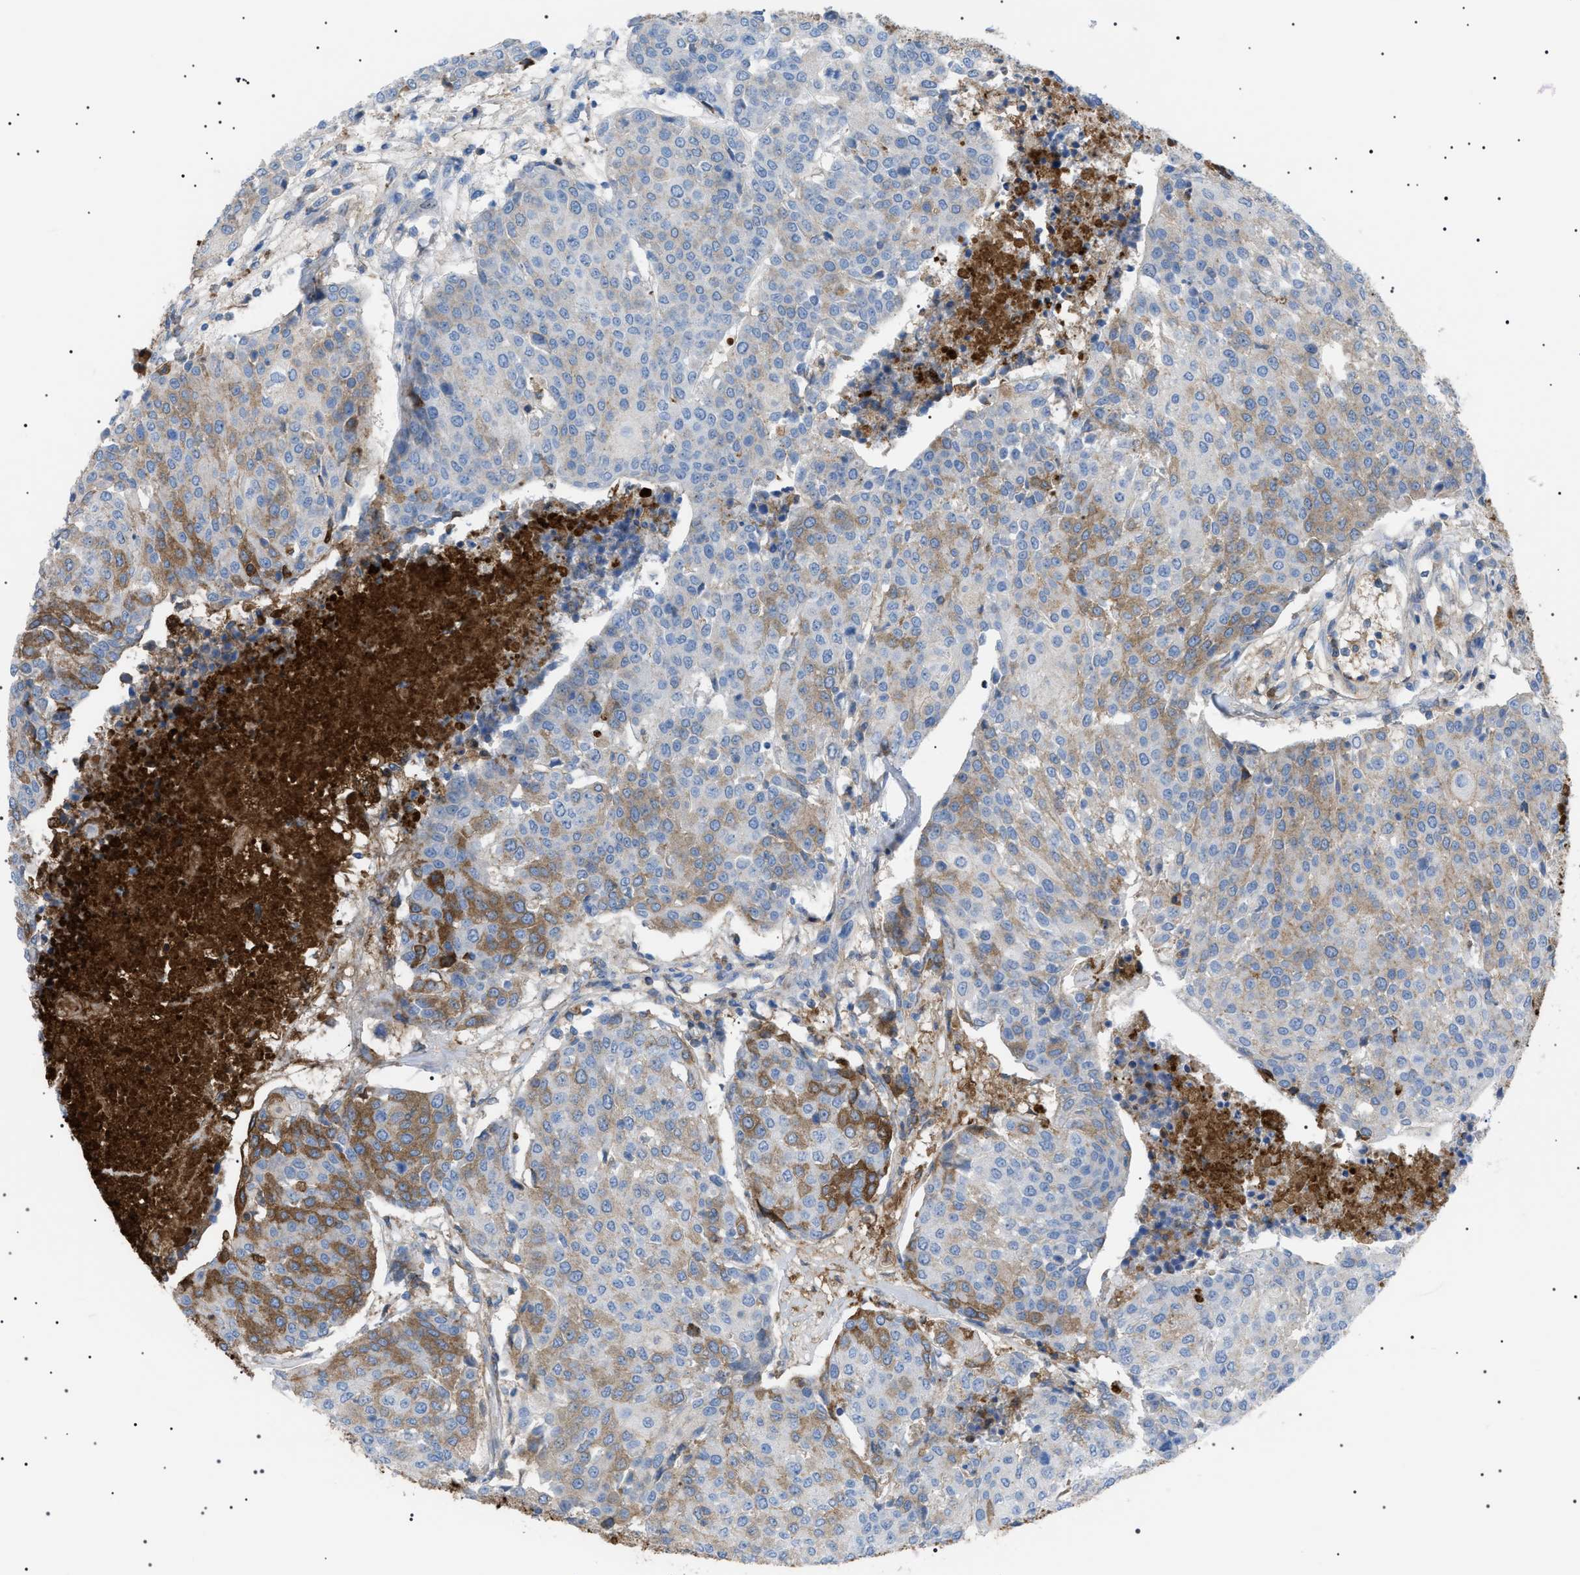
{"staining": {"intensity": "moderate", "quantity": "25%-75%", "location": "cytoplasmic/membranous"}, "tissue": "urothelial cancer", "cell_type": "Tumor cells", "image_type": "cancer", "snomed": [{"axis": "morphology", "description": "Urothelial carcinoma, High grade"}, {"axis": "topography", "description": "Urinary bladder"}], "caption": "Human urothelial cancer stained with a protein marker exhibits moderate staining in tumor cells.", "gene": "LPA", "patient": {"sex": "female", "age": 85}}